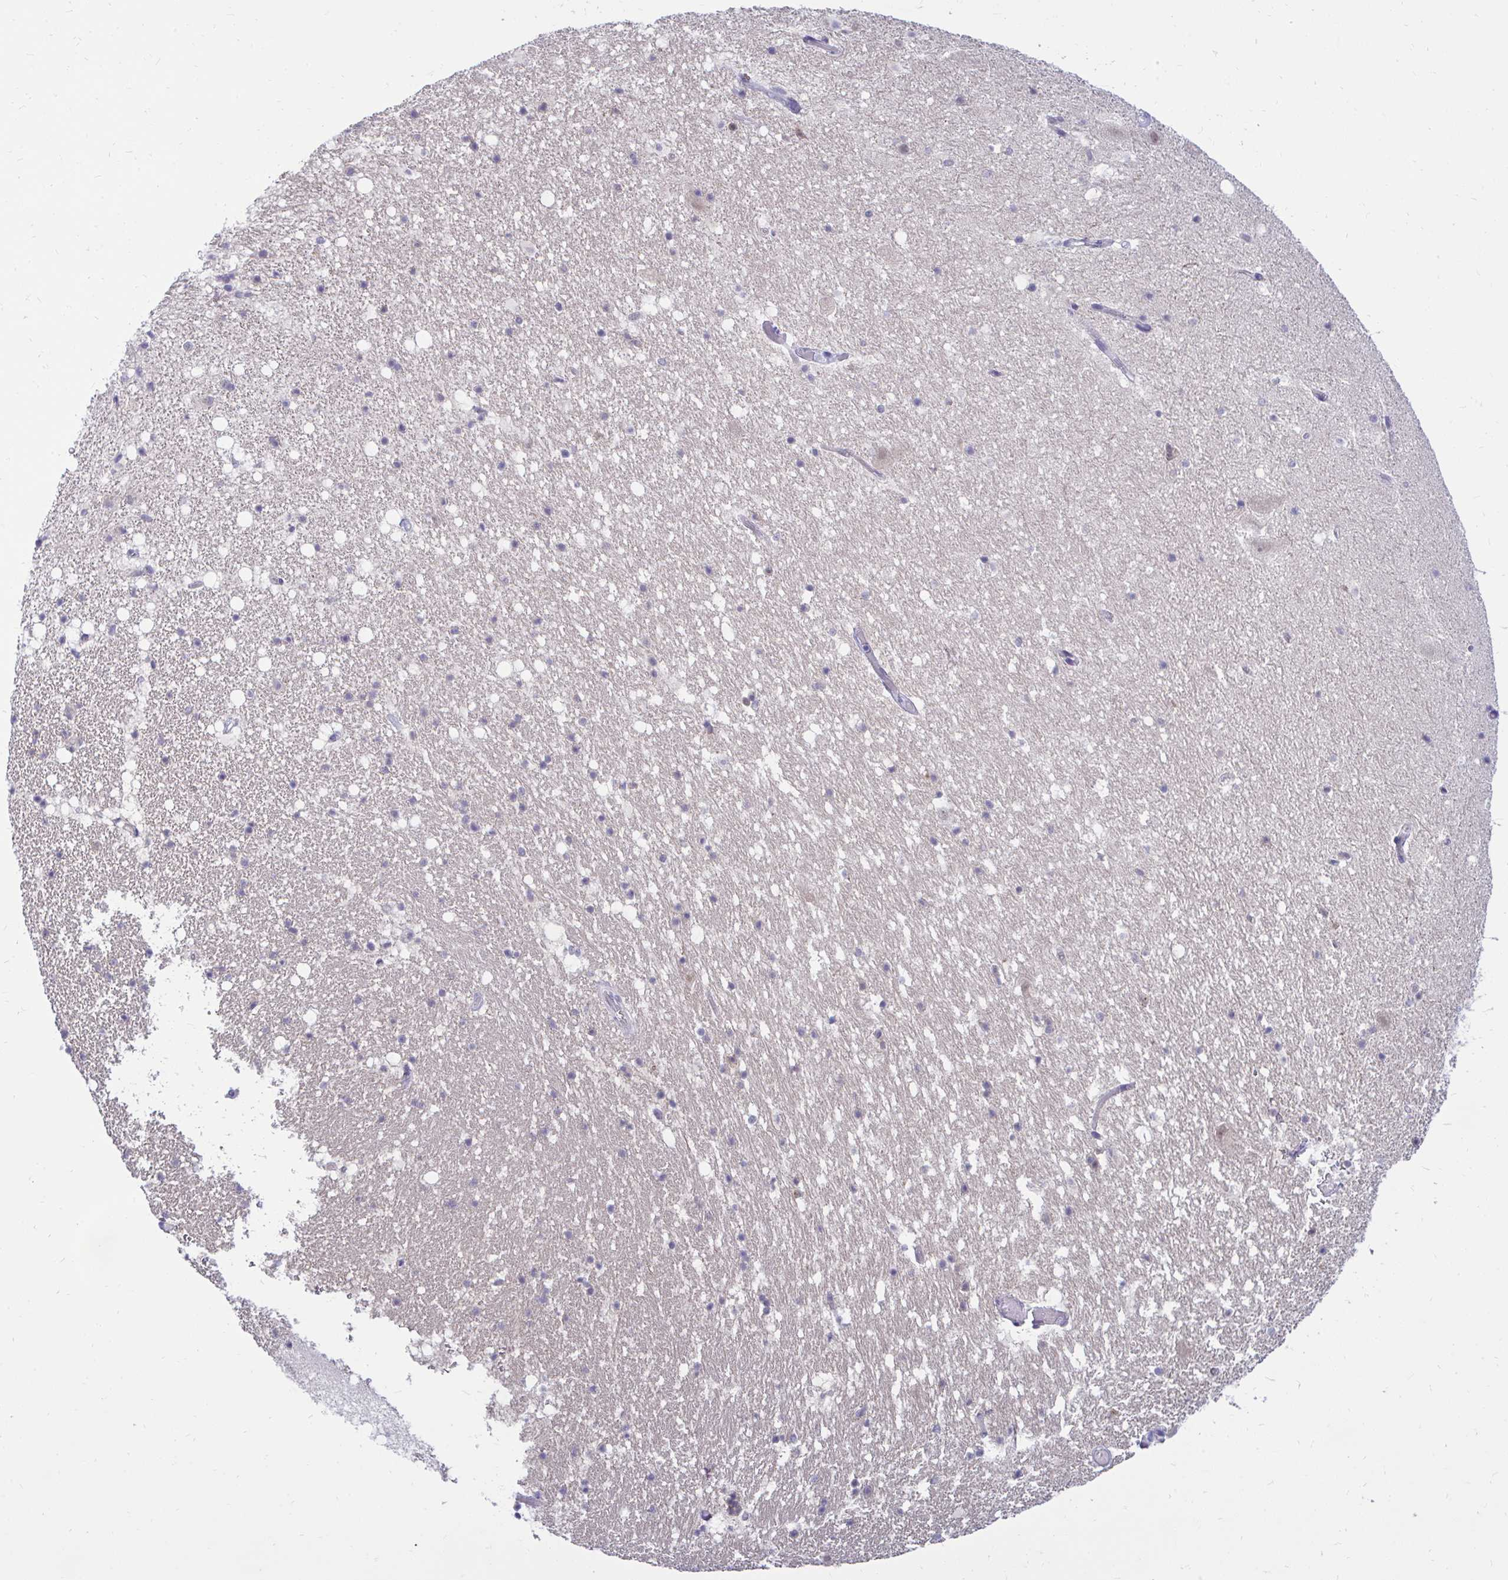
{"staining": {"intensity": "negative", "quantity": "none", "location": "none"}, "tissue": "hippocampus", "cell_type": "Glial cells", "image_type": "normal", "snomed": [{"axis": "morphology", "description": "Normal tissue, NOS"}, {"axis": "topography", "description": "Hippocampus"}], "caption": "This histopathology image is of normal hippocampus stained with IHC to label a protein in brown with the nuclei are counter-stained blue. There is no positivity in glial cells. Nuclei are stained in blue.", "gene": "CSE1L", "patient": {"sex": "female", "age": 42}}